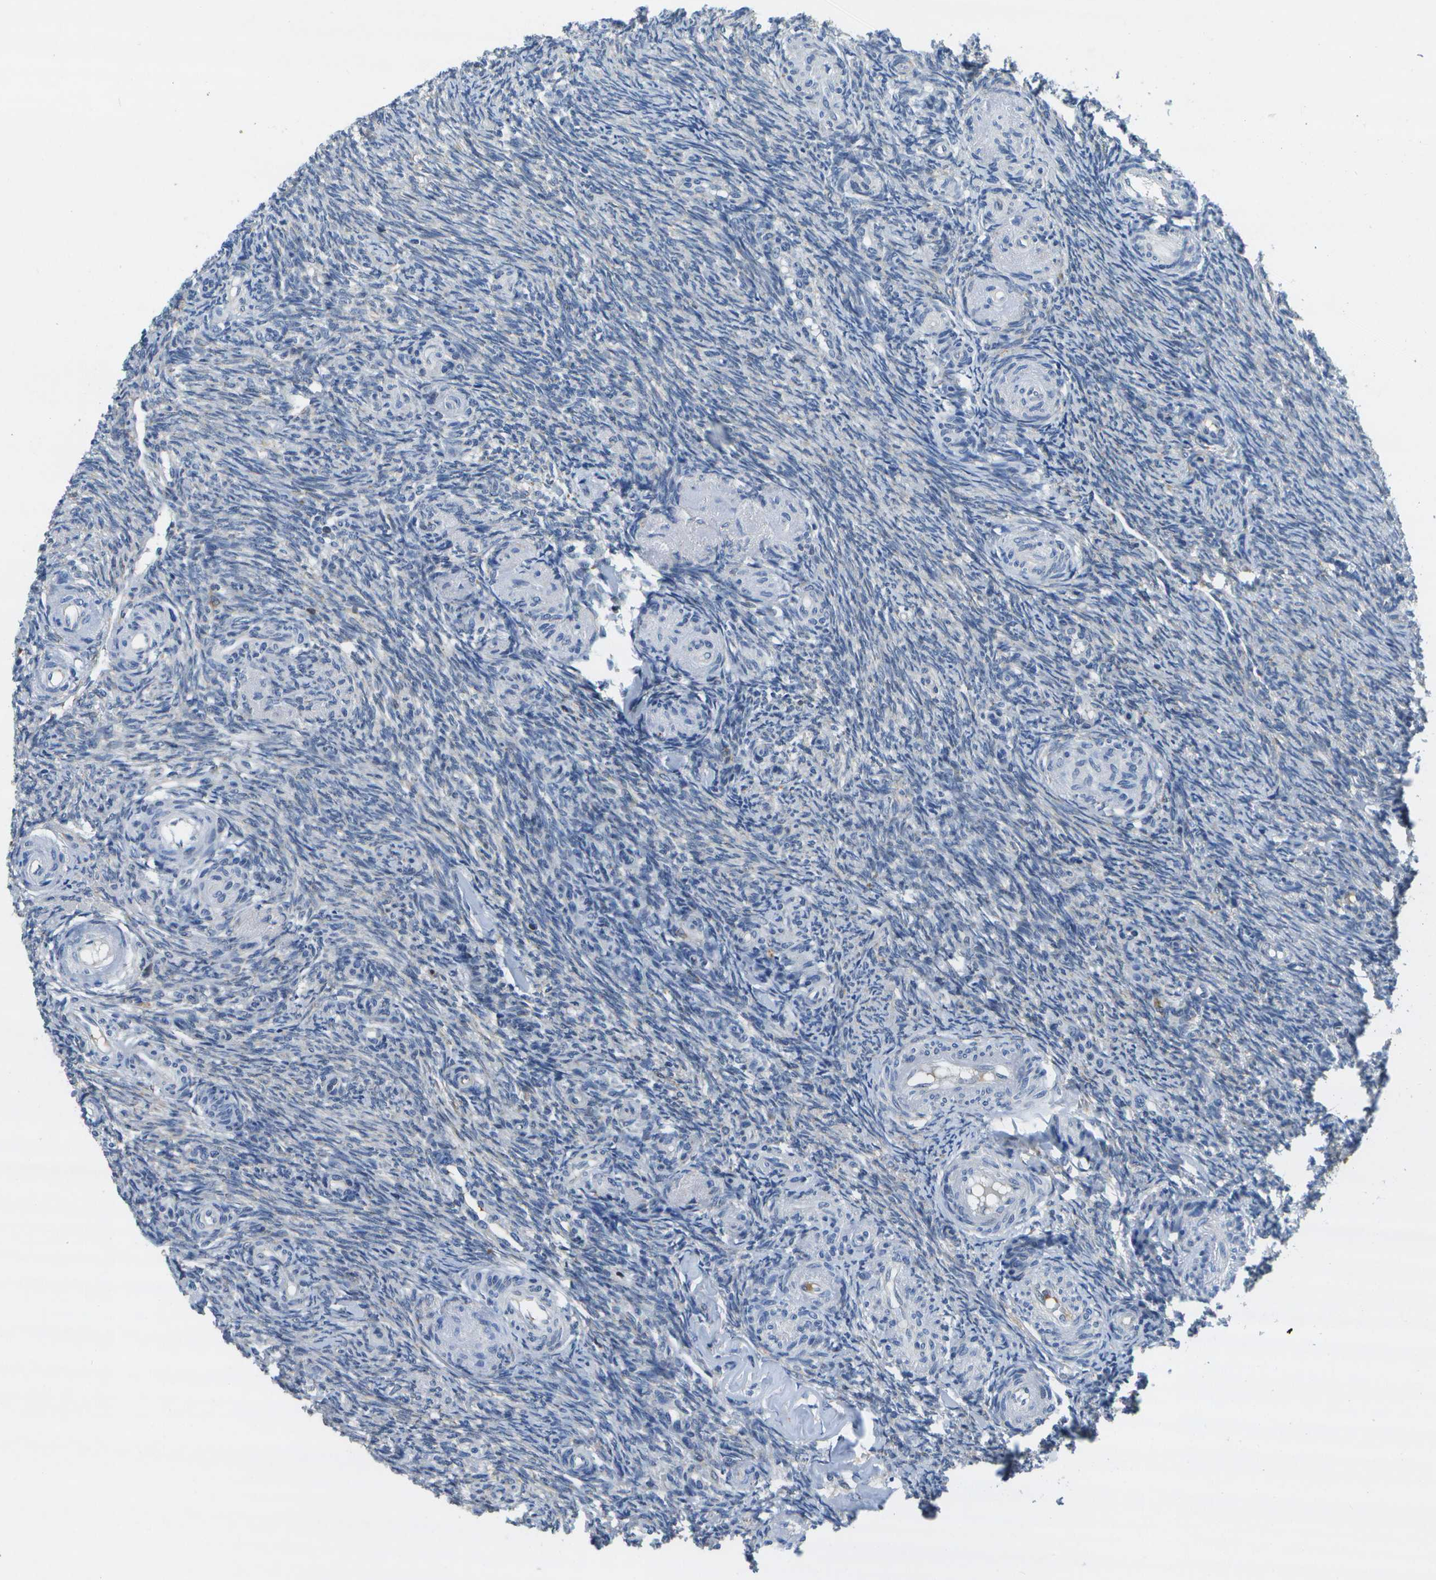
{"staining": {"intensity": "weak", "quantity": "25%-75%", "location": "nuclear"}, "tissue": "ovary", "cell_type": "Follicle cells", "image_type": "normal", "snomed": [{"axis": "morphology", "description": "Normal tissue, NOS"}, {"axis": "topography", "description": "Ovary"}], "caption": "The photomicrograph reveals staining of benign ovary, revealing weak nuclear protein positivity (brown color) within follicle cells.", "gene": "DSE", "patient": {"sex": "female", "age": 41}}